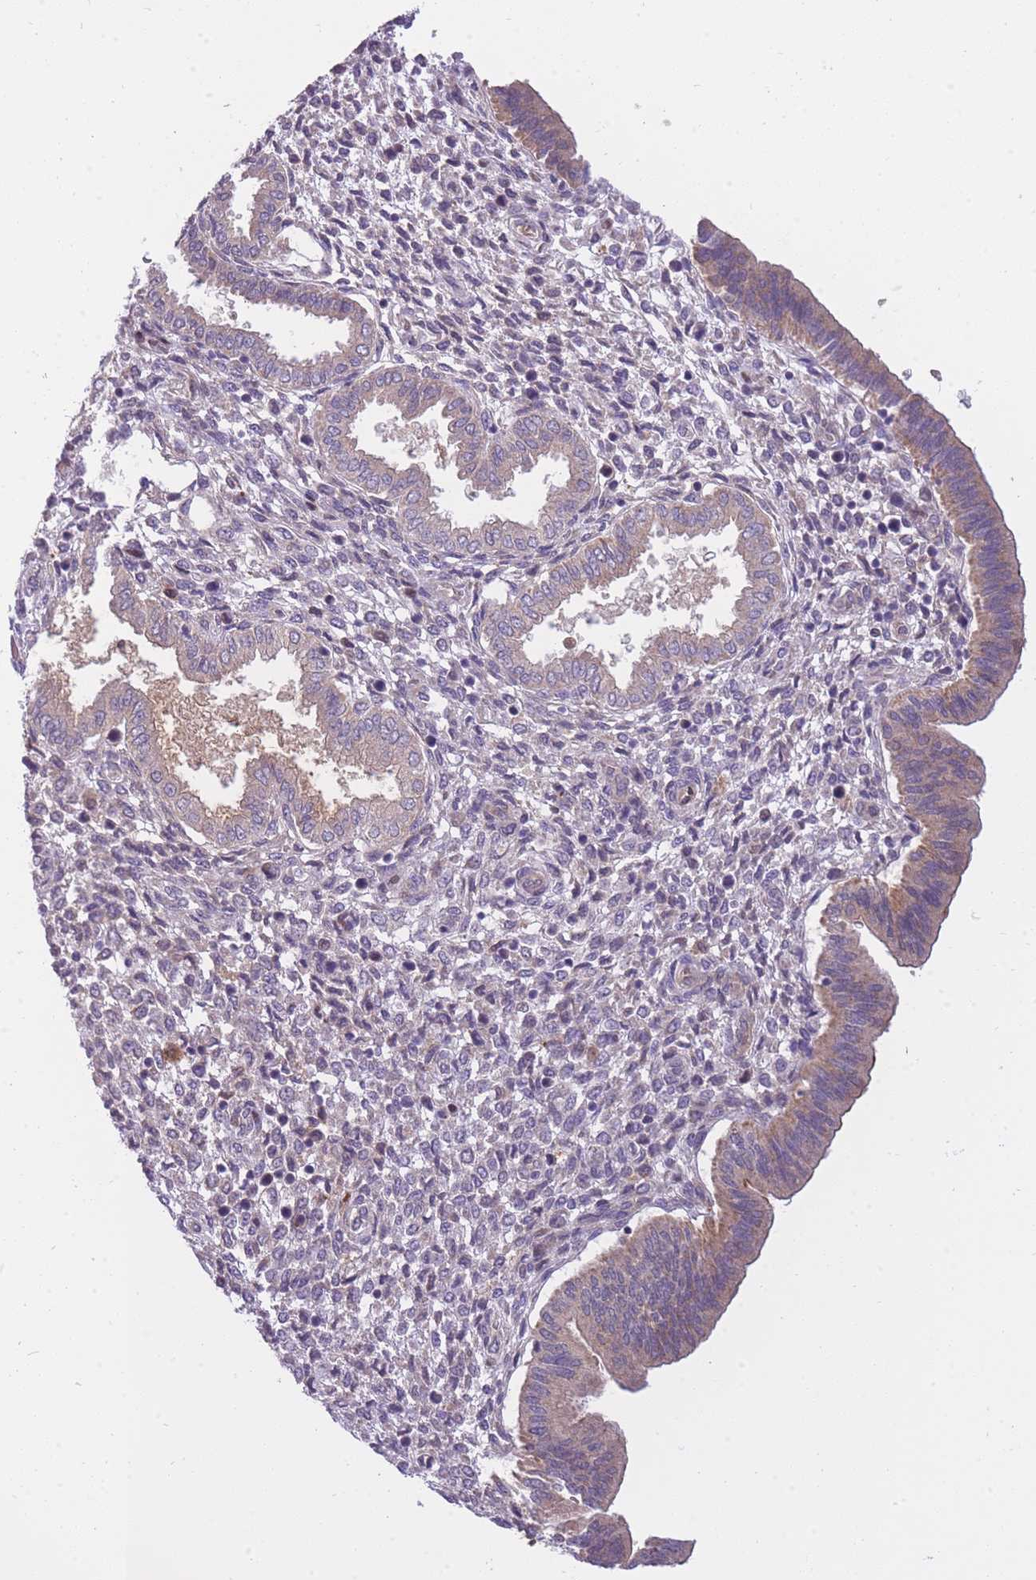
{"staining": {"intensity": "negative", "quantity": "none", "location": "none"}, "tissue": "endometrium", "cell_type": "Cells in endometrial stroma", "image_type": "normal", "snomed": [{"axis": "morphology", "description": "Normal tissue, NOS"}, {"axis": "topography", "description": "Endometrium"}], "caption": "Endometrium was stained to show a protein in brown. There is no significant expression in cells in endometrial stroma.", "gene": "CRYGN", "patient": {"sex": "female", "age": 24}}